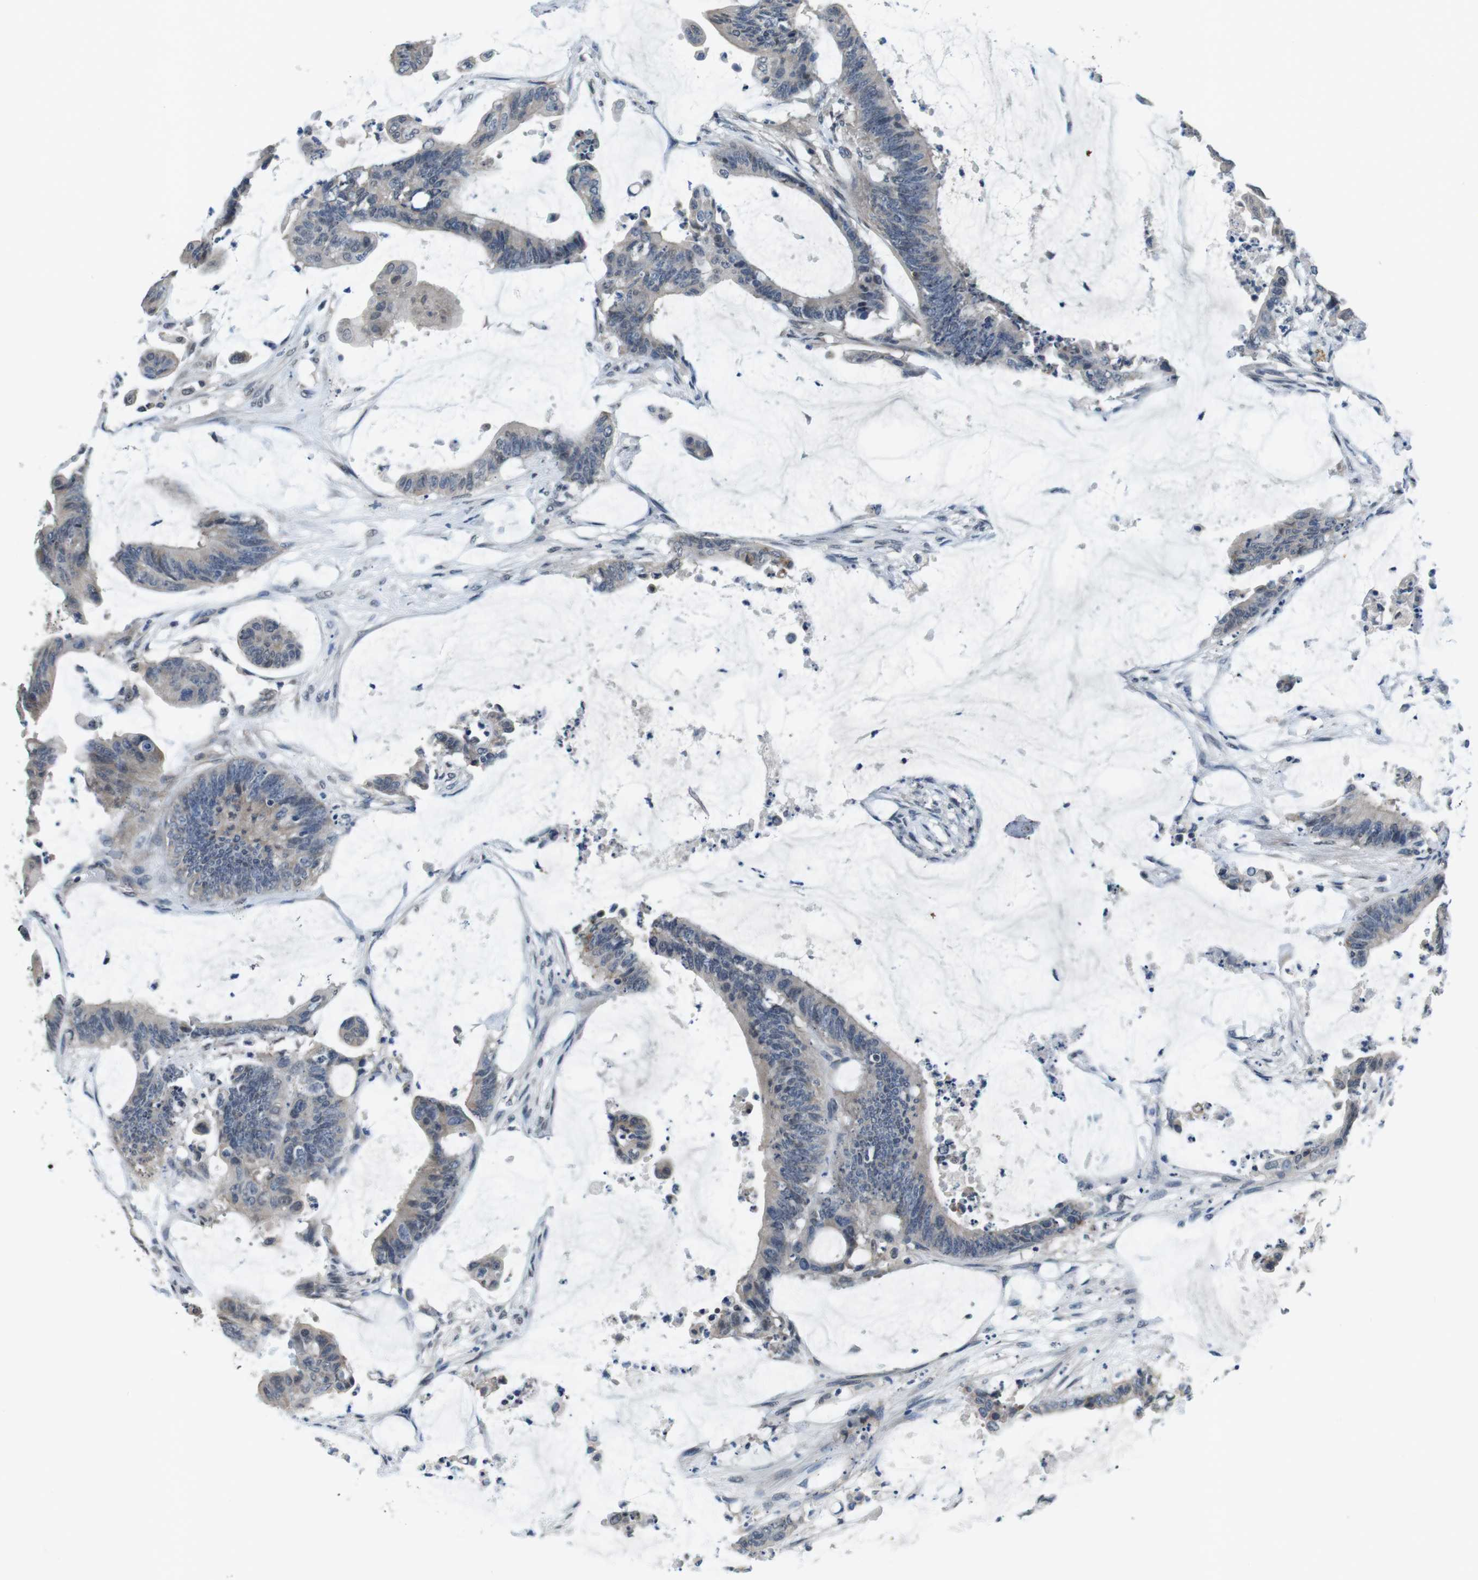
{"staining": {"intensity": "weak", "quantity": "<25%", "location": "cytoplasmic/membranous"}, "tissue": "colorectal cancer", "cell_type": "Tumor cells", "image_type": "cancer", "snomed": [{"axis": "morphology", "description": "Adenocarcinoma, NOS"}, {"axis": "topography", "description": "Rectum"}], "caption": "Tumor cells are negative for brown protein staining in colorectal cancer.", "gene": "CD163L1", "patient": {"sex": "female", "age": 66}}